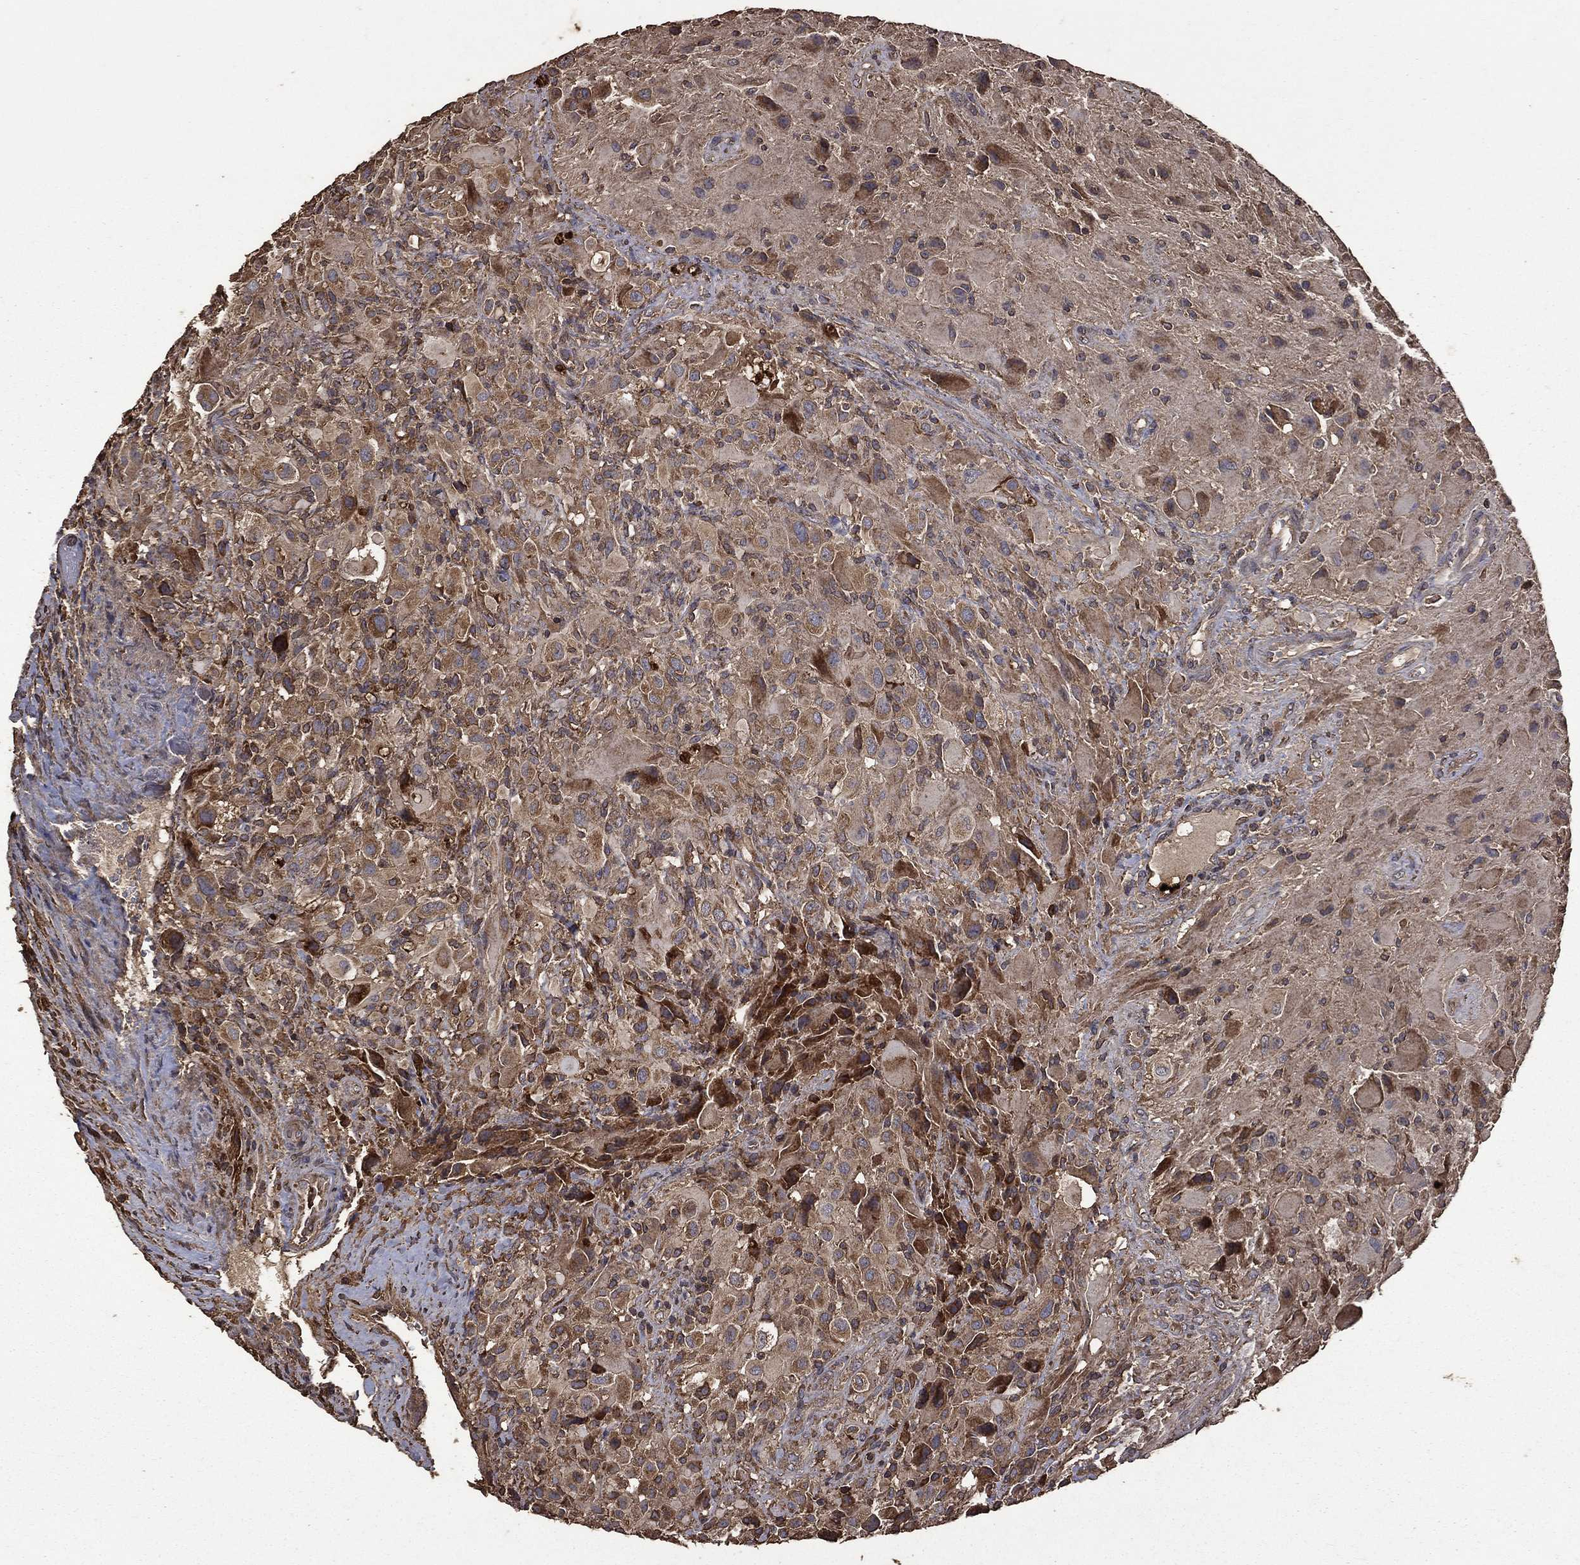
{"staining": {"intensity": "moderate", "quantity": "25%-75%", "location": "cytoplasmic/membranous"}, "tissue": "glioma", "cell_type": "Tumor cells", "image_type": "cancer", "snomed": [{"axis": "morphology", "description": "Glioma, malignant, High grade"}, {"axis": "topography", "description": "Cerebral cortex"}], "caption": "Immunohistochemistry of human malignant glioma (high-grade) shows medium levels of moderate cytoplasmic/membranous staining in approximately 25%-75% of tumor cells. Nuclei are stained in blue.", "gene": "METTL27", "patient": {"sex": "male", "age": 35}}